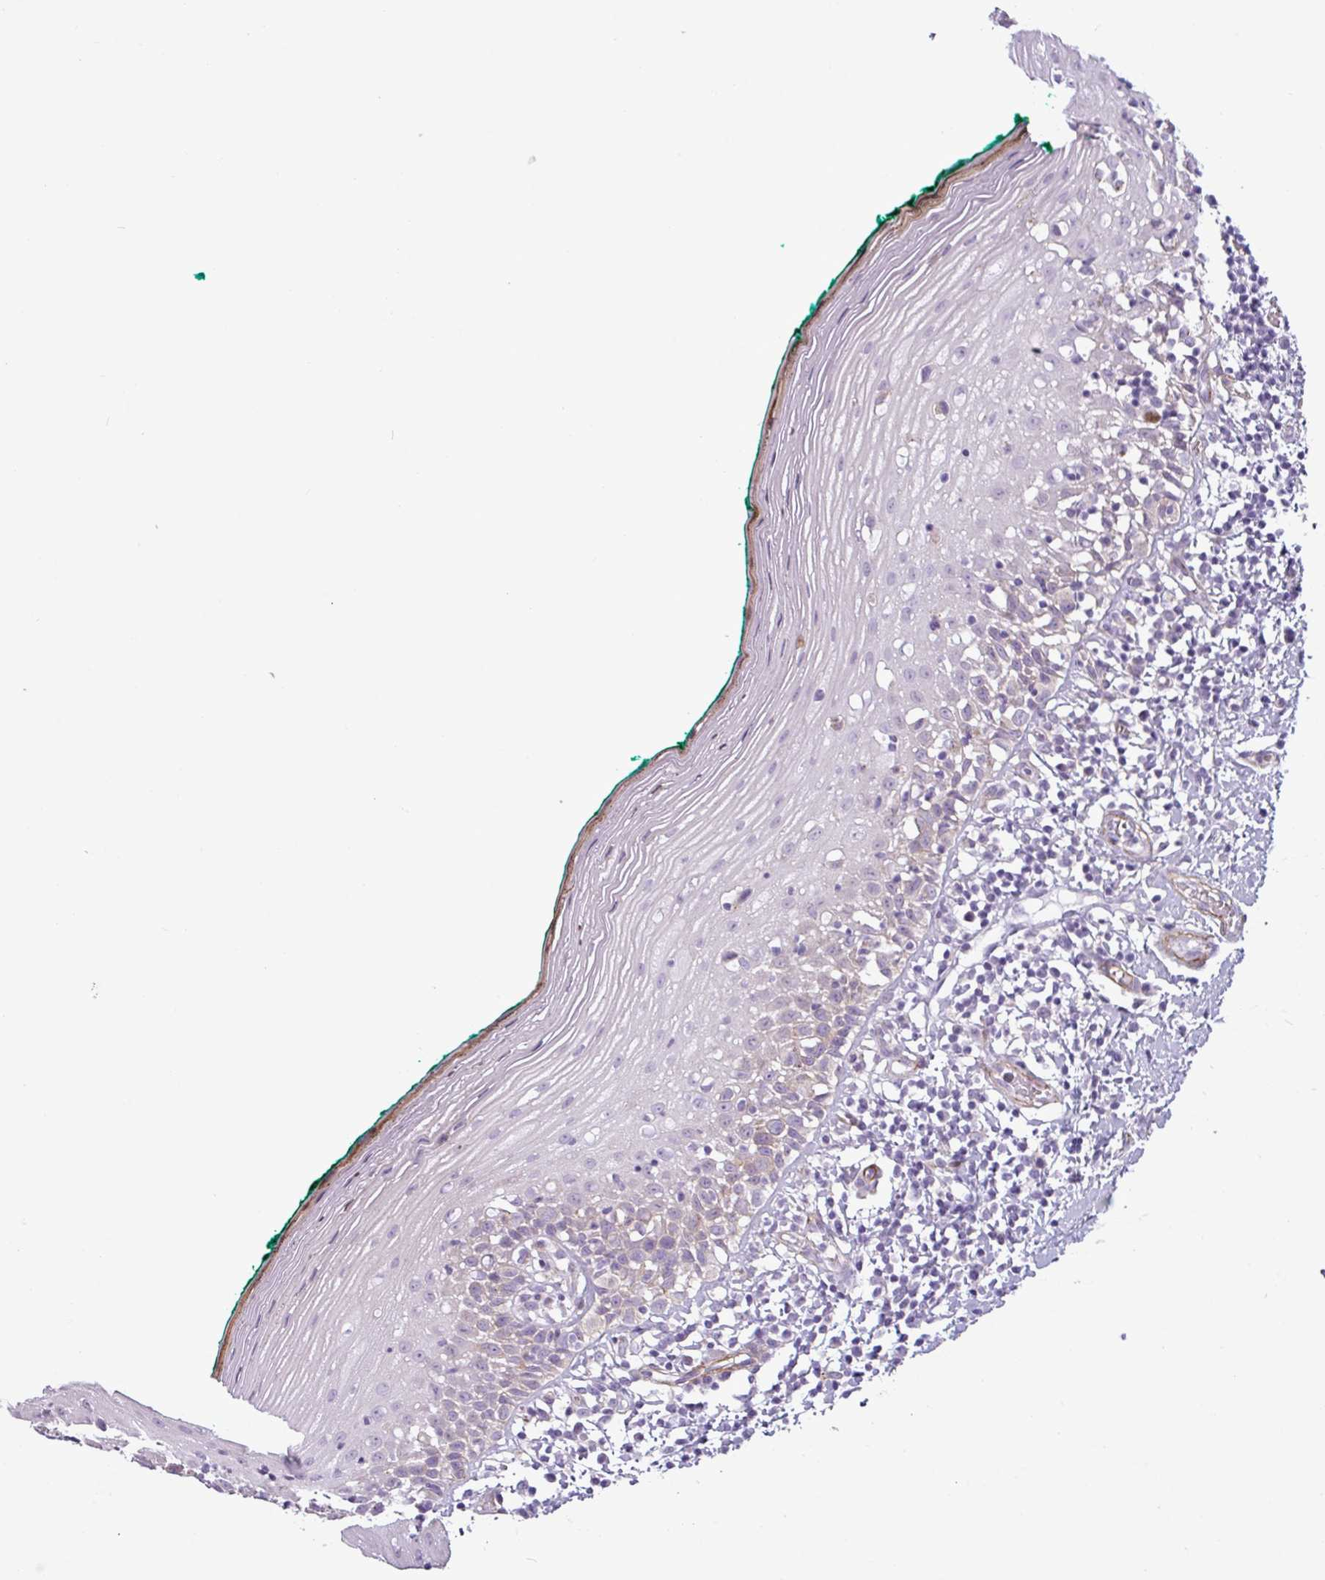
{"staining": {"intensity": "moderate", "quantity": "<25%", "location": "cytoplasmic/membranous,nuclear"}, "tissue": "oral mucosa", "cell_type": "Squamous epithelial cells", "image_type": "normal", "snomed": [{"axis": "morphology", "description": "Normal tissue, NOS"}, {"axis": "topography", "description": "Oral tissue"}], "caption": "Immunohistochemistry micrograph of benign oral mucosa stained for a protein (brown), which shows low levels of moderate cytoplasmic/membranous,nuclear positivity in approximately <25% of squamous epithelial cells.", "gene": "ATP10A", "patient": {"sex": "female", "age": 83}}